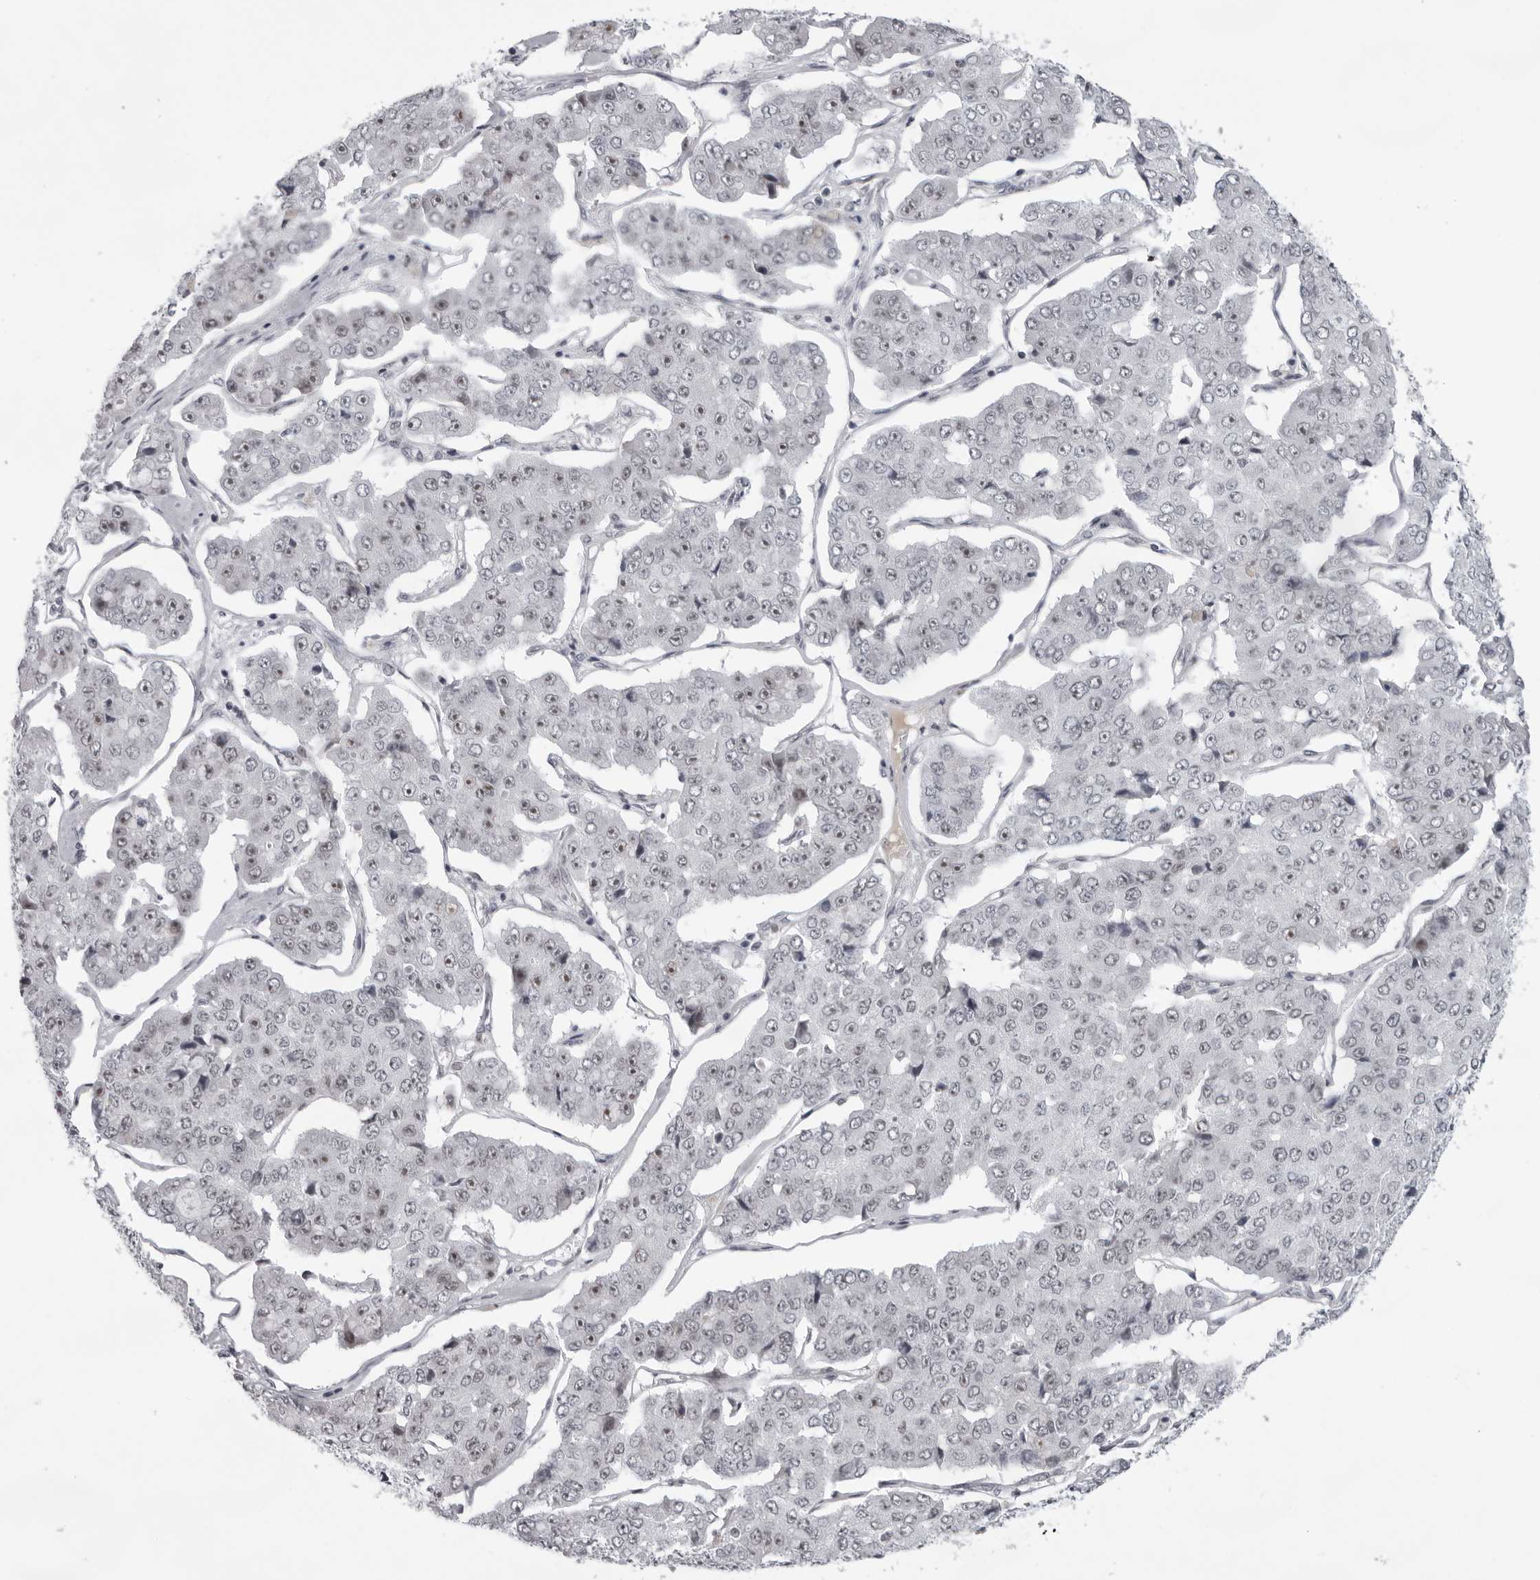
{"staining": {"intensity": "moderate", "quantity": "25%-75%", "location": "nuclear"}, "tissue": "pancreatic cancer", "cell_type": "Tumor cells", "image_type": "cancer", "snomed": [{"axis": "morphology", "description": "Adenocarcinoma, NOS"}, {"axis": "topography", "description": "Pancreas"}], "caption": "This histopathology image reveals immunohistochemistry staining of human pancreatic cancer, with medium moderate nuclear expression in about 25%-75% of tumor cells.", "gene": "EXOSC10", "patient": {"sex": "male", "age": 50}}